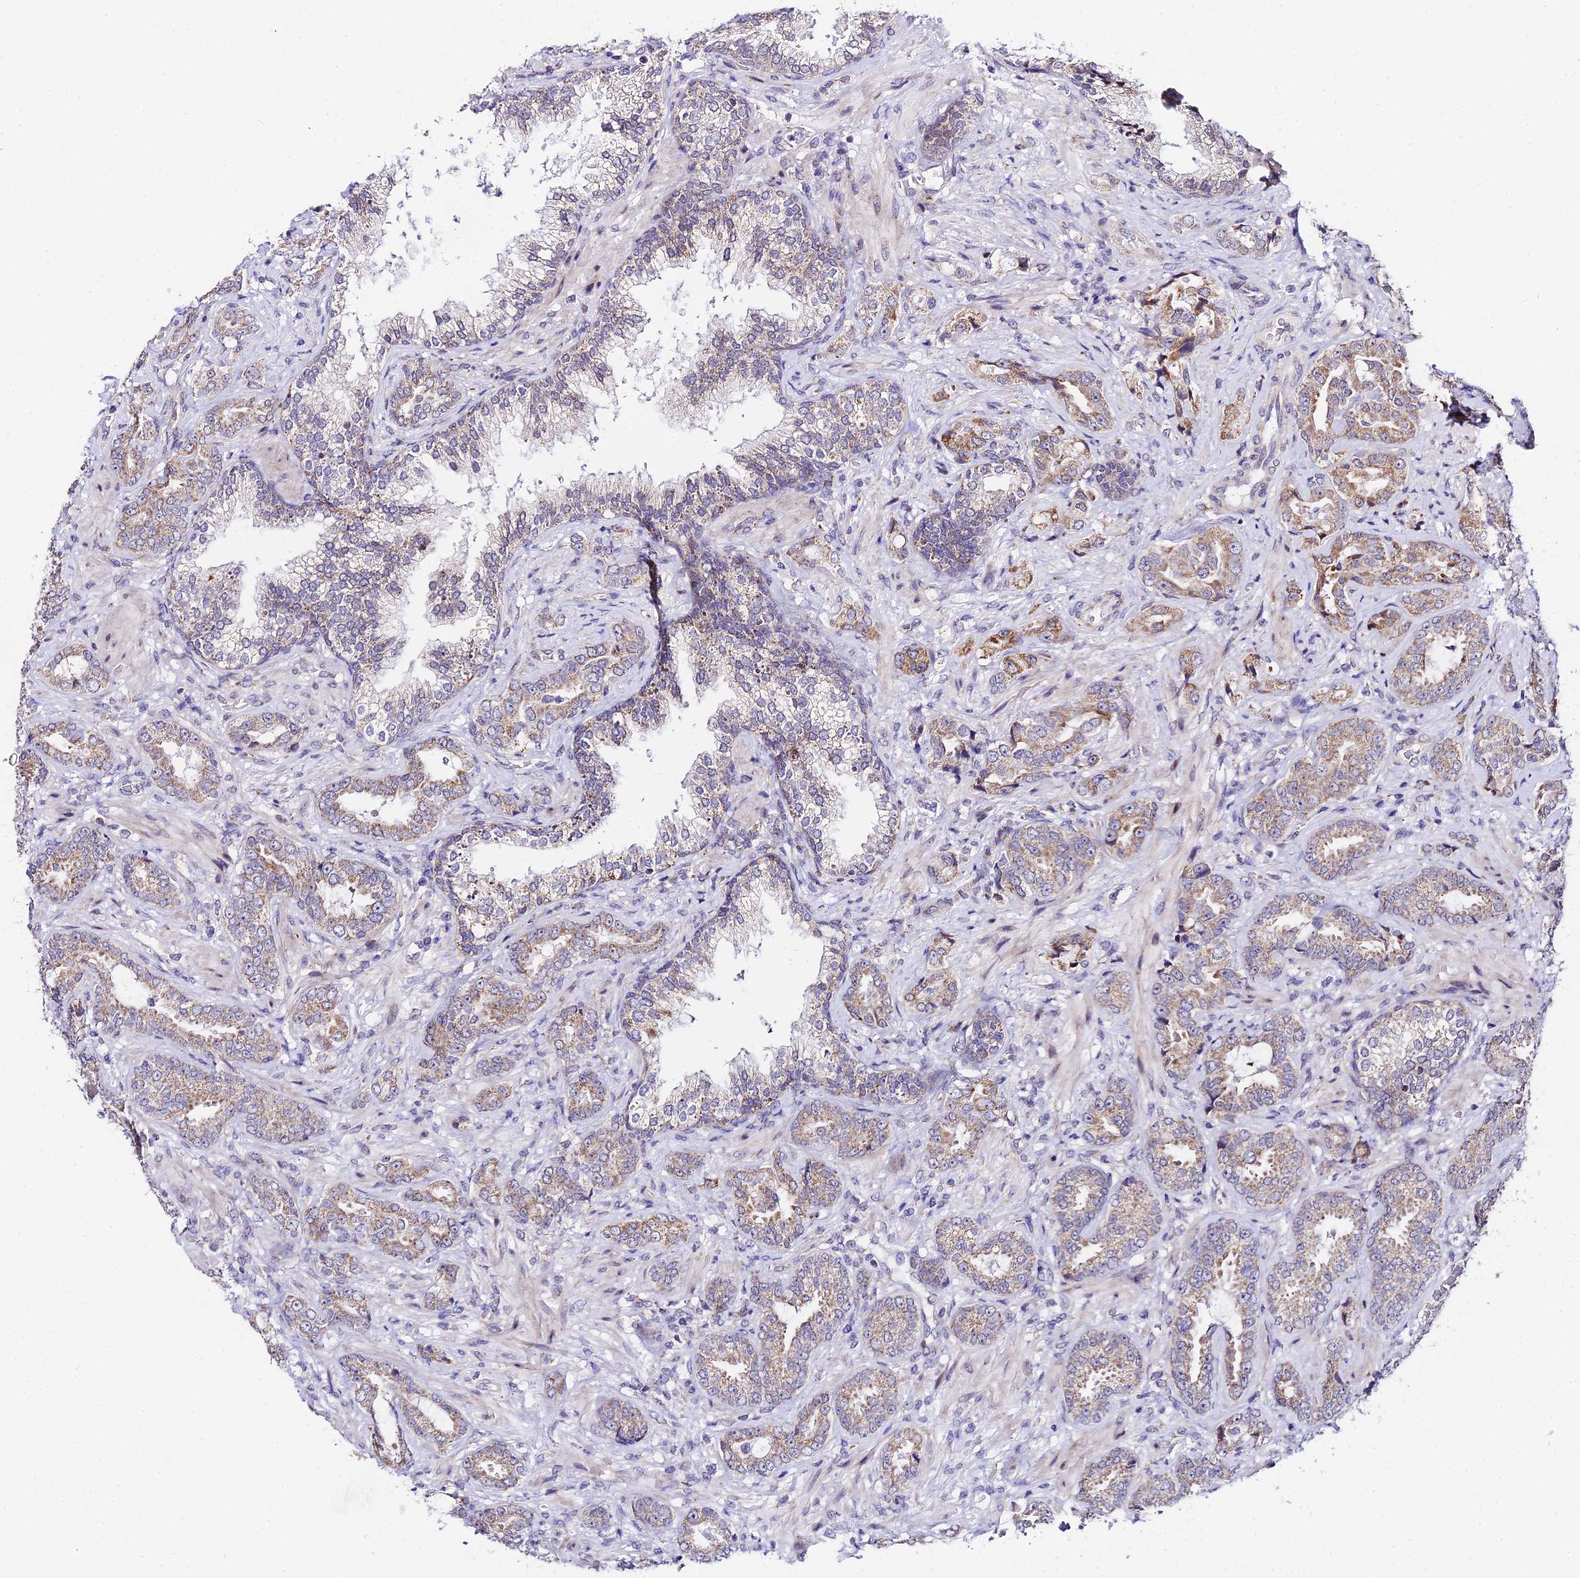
{"staining": {"intensity": "weak", "quantity": "25%-75%", "location": "cytoplasmic/membranous"}, "tissue": "prostate cancer", "cell_type": "Tumor cells", "image_type": "cancer", "snomed": [{"axis": "morphology", "description": "Adenocarcinoma, High grade"}, {"axis": "topography", "description": "Prostate"}], "caption": "Tumor cells demonstrate weak cytoplasmic/membranous staining in about 25%-75% of cells in high-grade adenocarcinoma (prostate). The staining is performed using DAB (3,3'-diaminobenzidine) brown chromogen to label protein expression. The nuclei are counter-stained blue using hematoxylin.", "gene": "ATP5PB", "patient": {"sex": "male", "age": 71}}